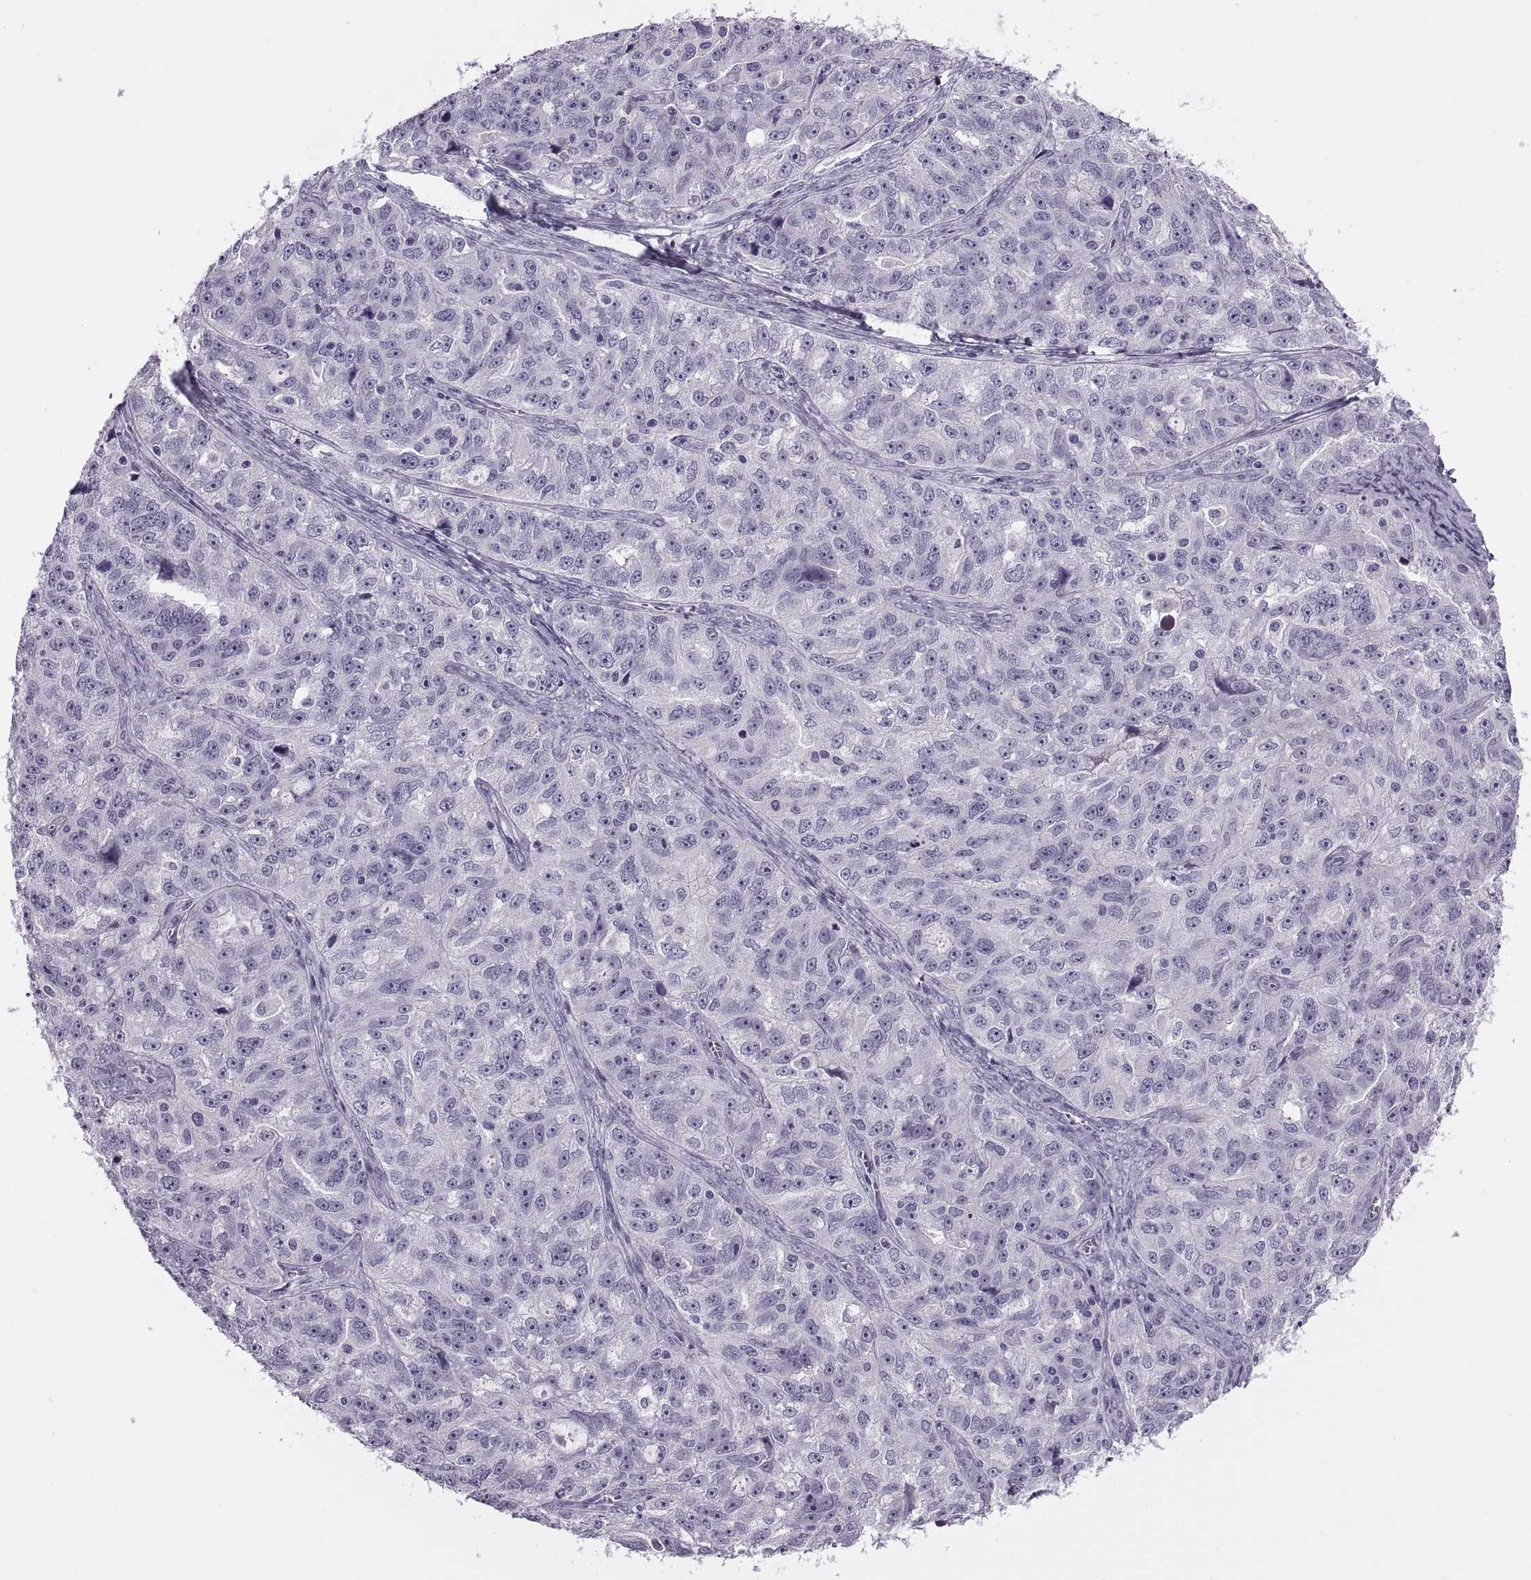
{"staining": {"intensity": "negative", "quantity": "none", "location": "none"}, "tissue": "ovarian cancer", "cell_type": "Tumor cells", "image_type": "cancer", "snomed": [{"axis": "morphology", "description": "Cystadenocarcinoma, serous, NOS"}, {"axis": "topography", "description": "Ovary"}], "caption": "This is an immunohistochemistry histopathology image of ovarian cancer. There is no expression in tumor cells.", "gene": "SYNGR4", "patient": {"sex": "female", "age": 51}}